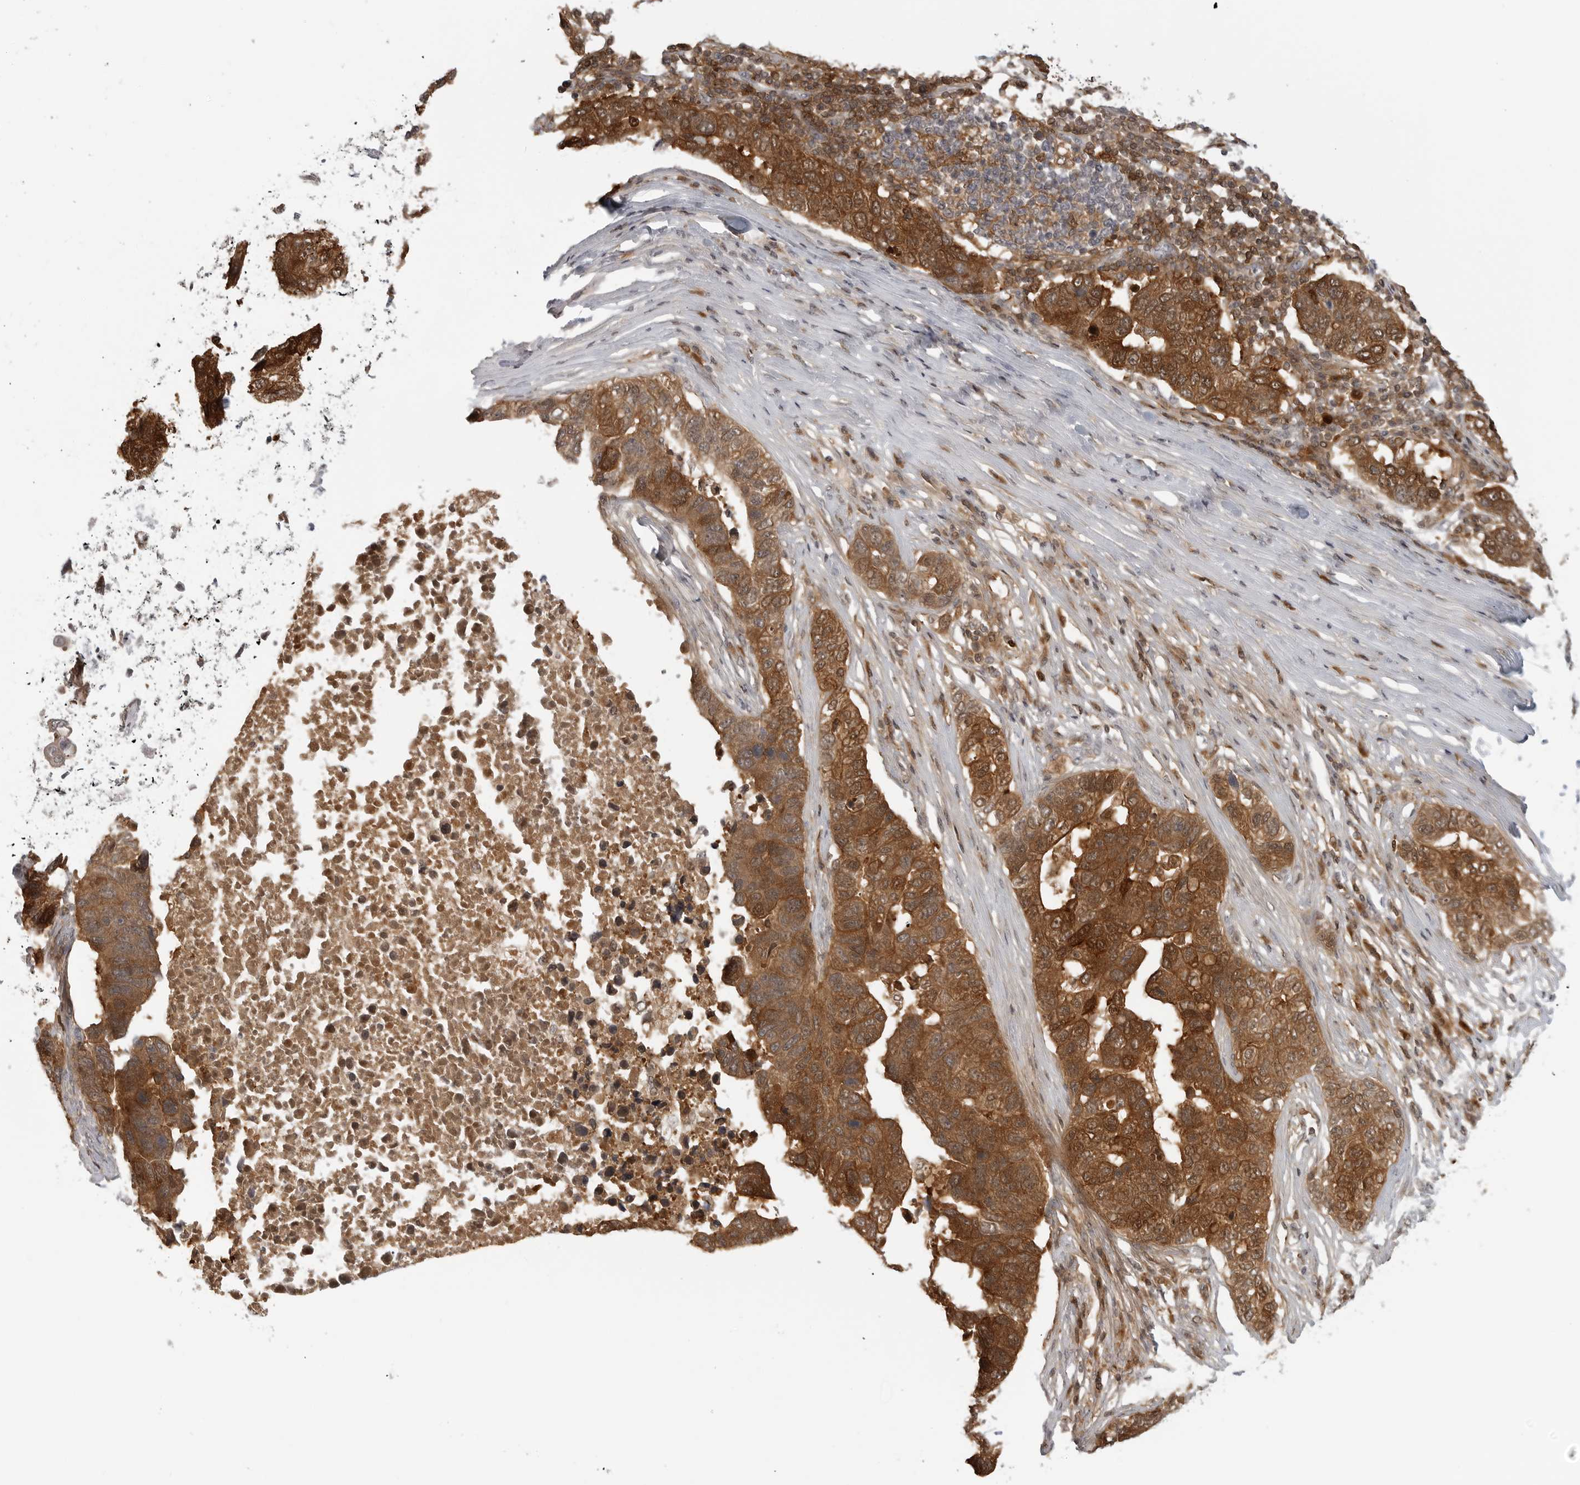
{"staining": {"intensity": "strong", "quantity": ">75%", "location": "cytoplasmic/membranous"}, "tissue": "pancreatic cancer", "cell_type": "Tumor cells", "image_type": "cancer", "snomed": [{"axis": "morphology", "description": "Adenocarcinoma, NOS"}, {"axis": "topography", "description": "Pancreas"}], "caption": "IHC (DAB) staining of human adenocarcinoma (pancreatic) displays strong cytoplasmic/membranous protein staining in about >75% of tumor cells.", "gene": "CTIF", "patient": {"sex": "female", "age": 61}}